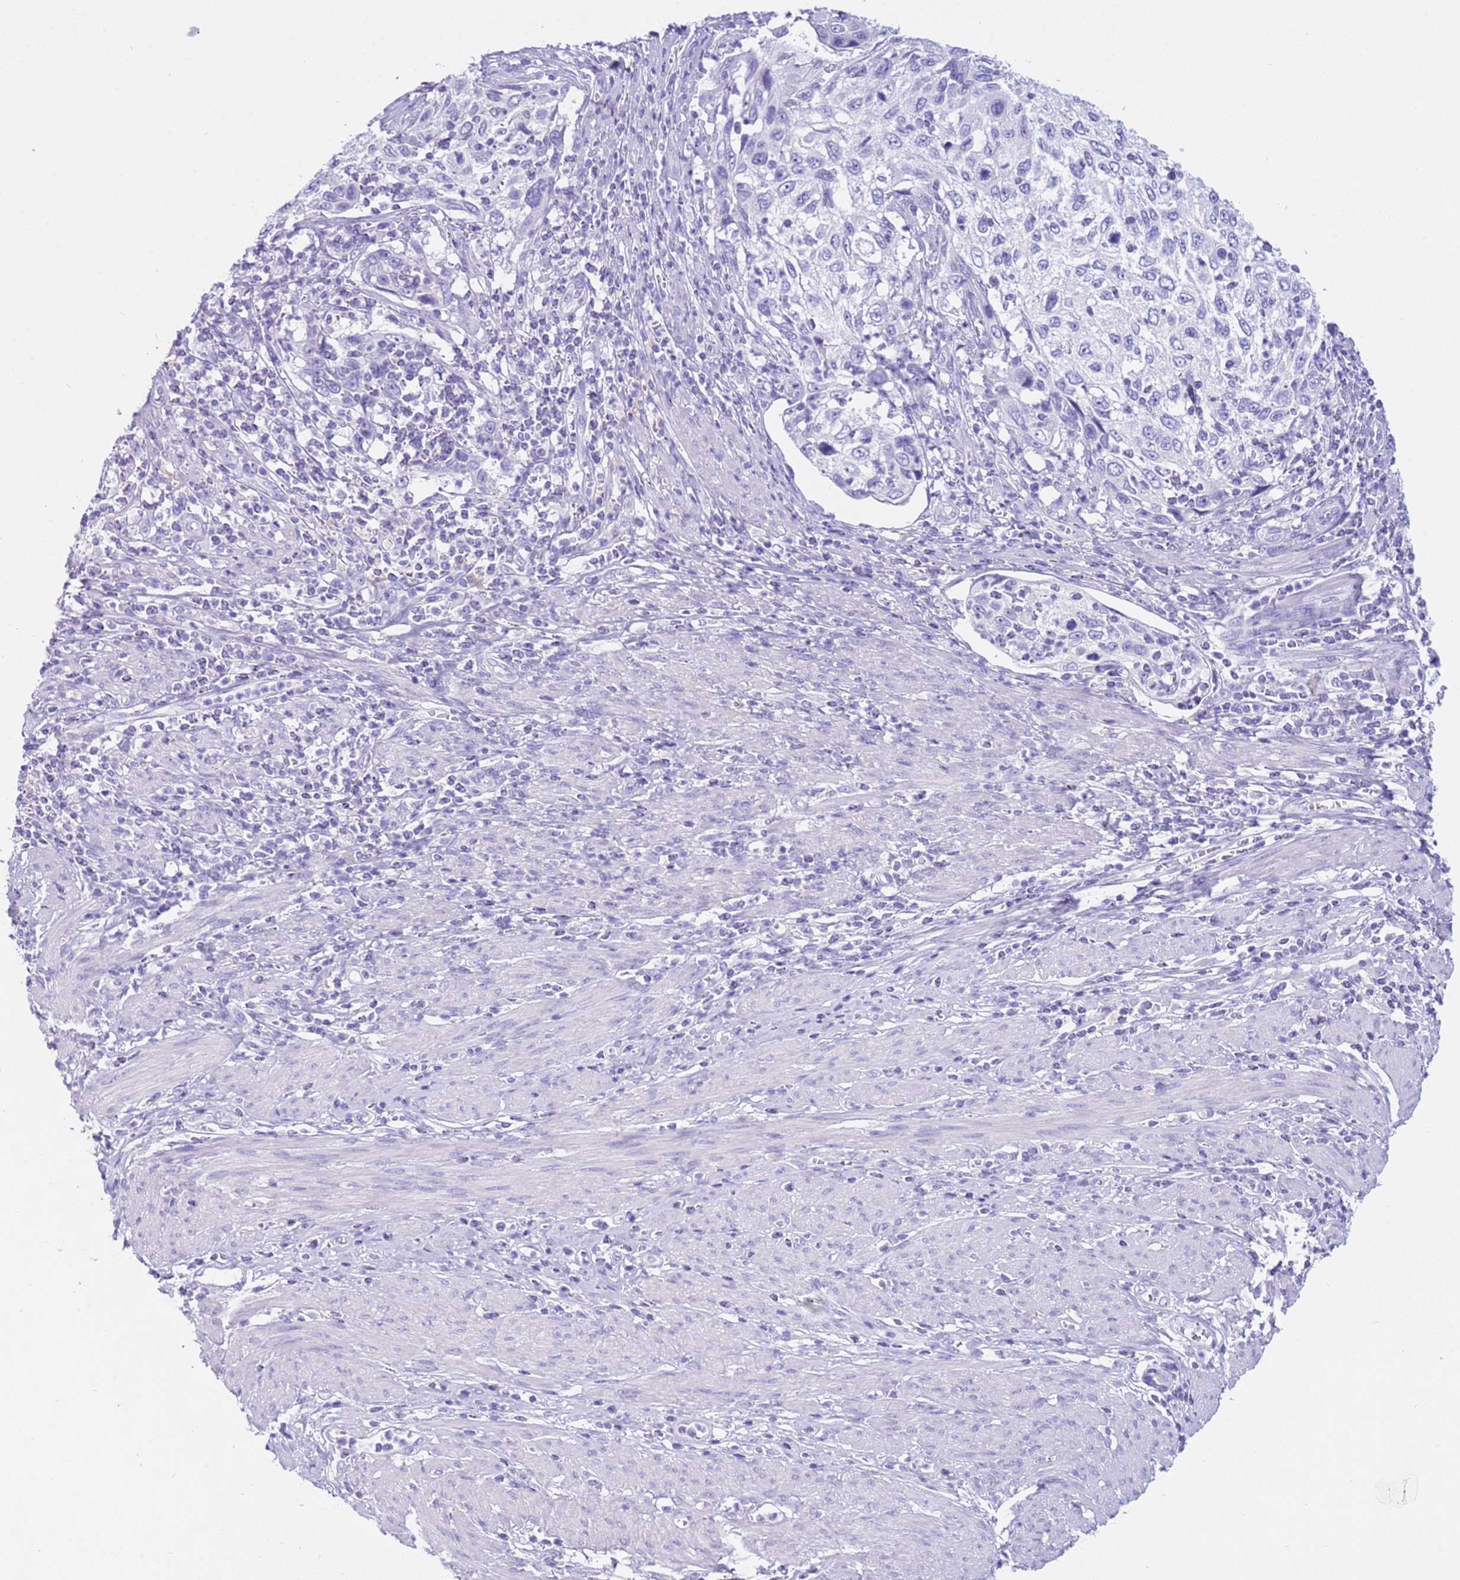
{"staining": {"intensity": "negative", "quantity": "none", "location": "none"}, "tissue": "cervical cancer", "cell_type": "Tumor cells", "image_type": "cancer", "snomed": [{"axis": "morphology", "description": "Squamous cell carcinoma, NOS"}, {"axis": "topography", "description": "Cervix"}], "caption": "The immunohistochemistry (IHC) micrograph has no significant positivity in tumor cells of cervical cancer (squamous cell carcinoma) tissue. (DAB (3,3'-diaminobenzidine) immunohistochemistry (IHC) visualized using brightfield microscopy, high magnification).", "gene": "CPB1", "patient": {"sex": "female", "age": 70}}